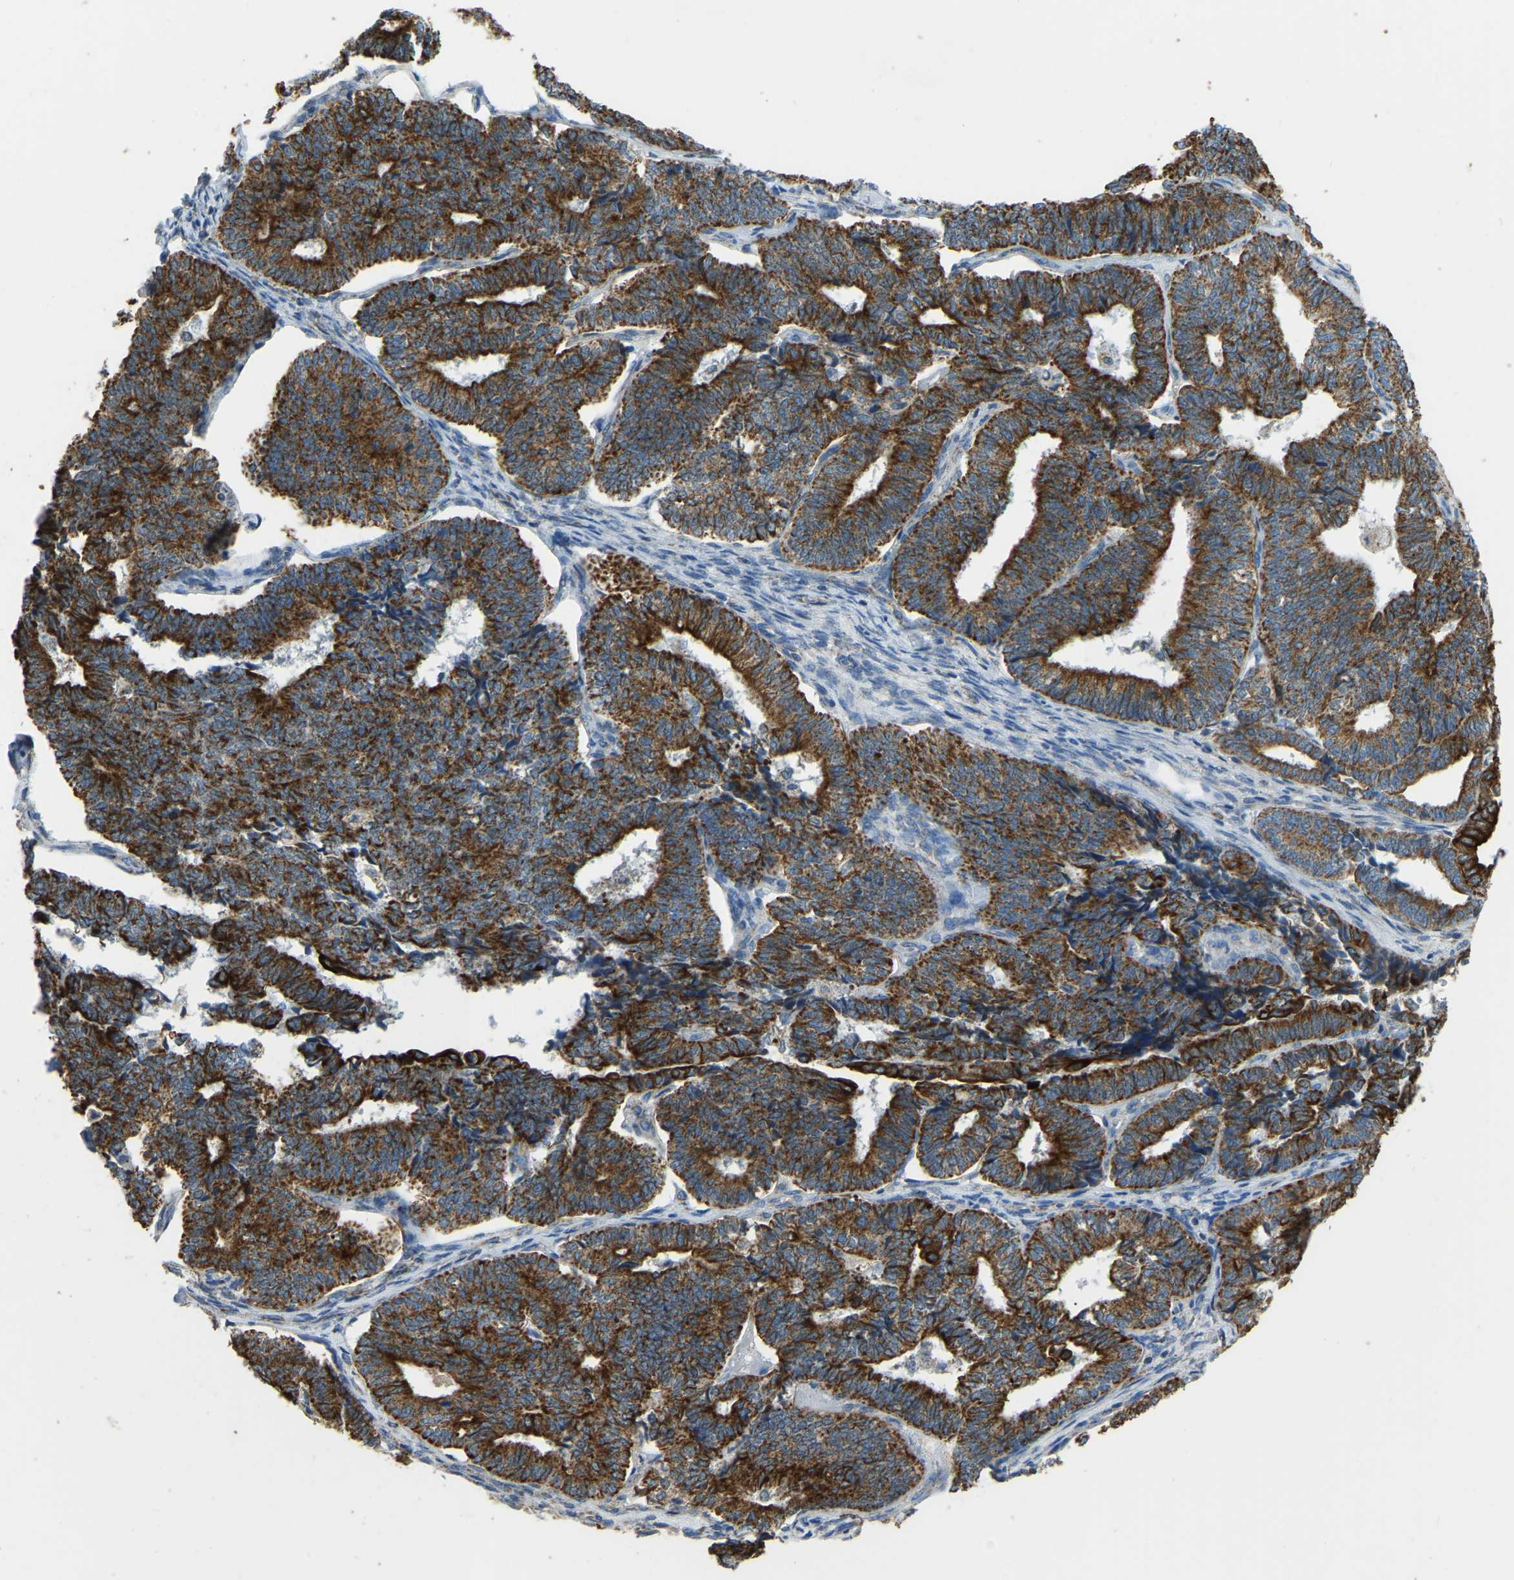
{"staining": {"intensity": "strong", "quantity": ">75%", "location": "cytoplasmic/membranous"}, "tissue": "endometrial cancer", "cell_type": "Tumor cells", "image_type": "cancer", "snomed": [{"axis": "morphology", "description": "Adenocarcinoma, NOS"}, {"axis": "topography", "description": "Endometrium"}], "caption": "Protein staining shows strong cytoplasmic/membranous positivity in about >75% of tumor cells in endometrial cancer (adenocarcinoma).", "gene": "ZNF200", "patient": {"sex": "female", "age": 70}}